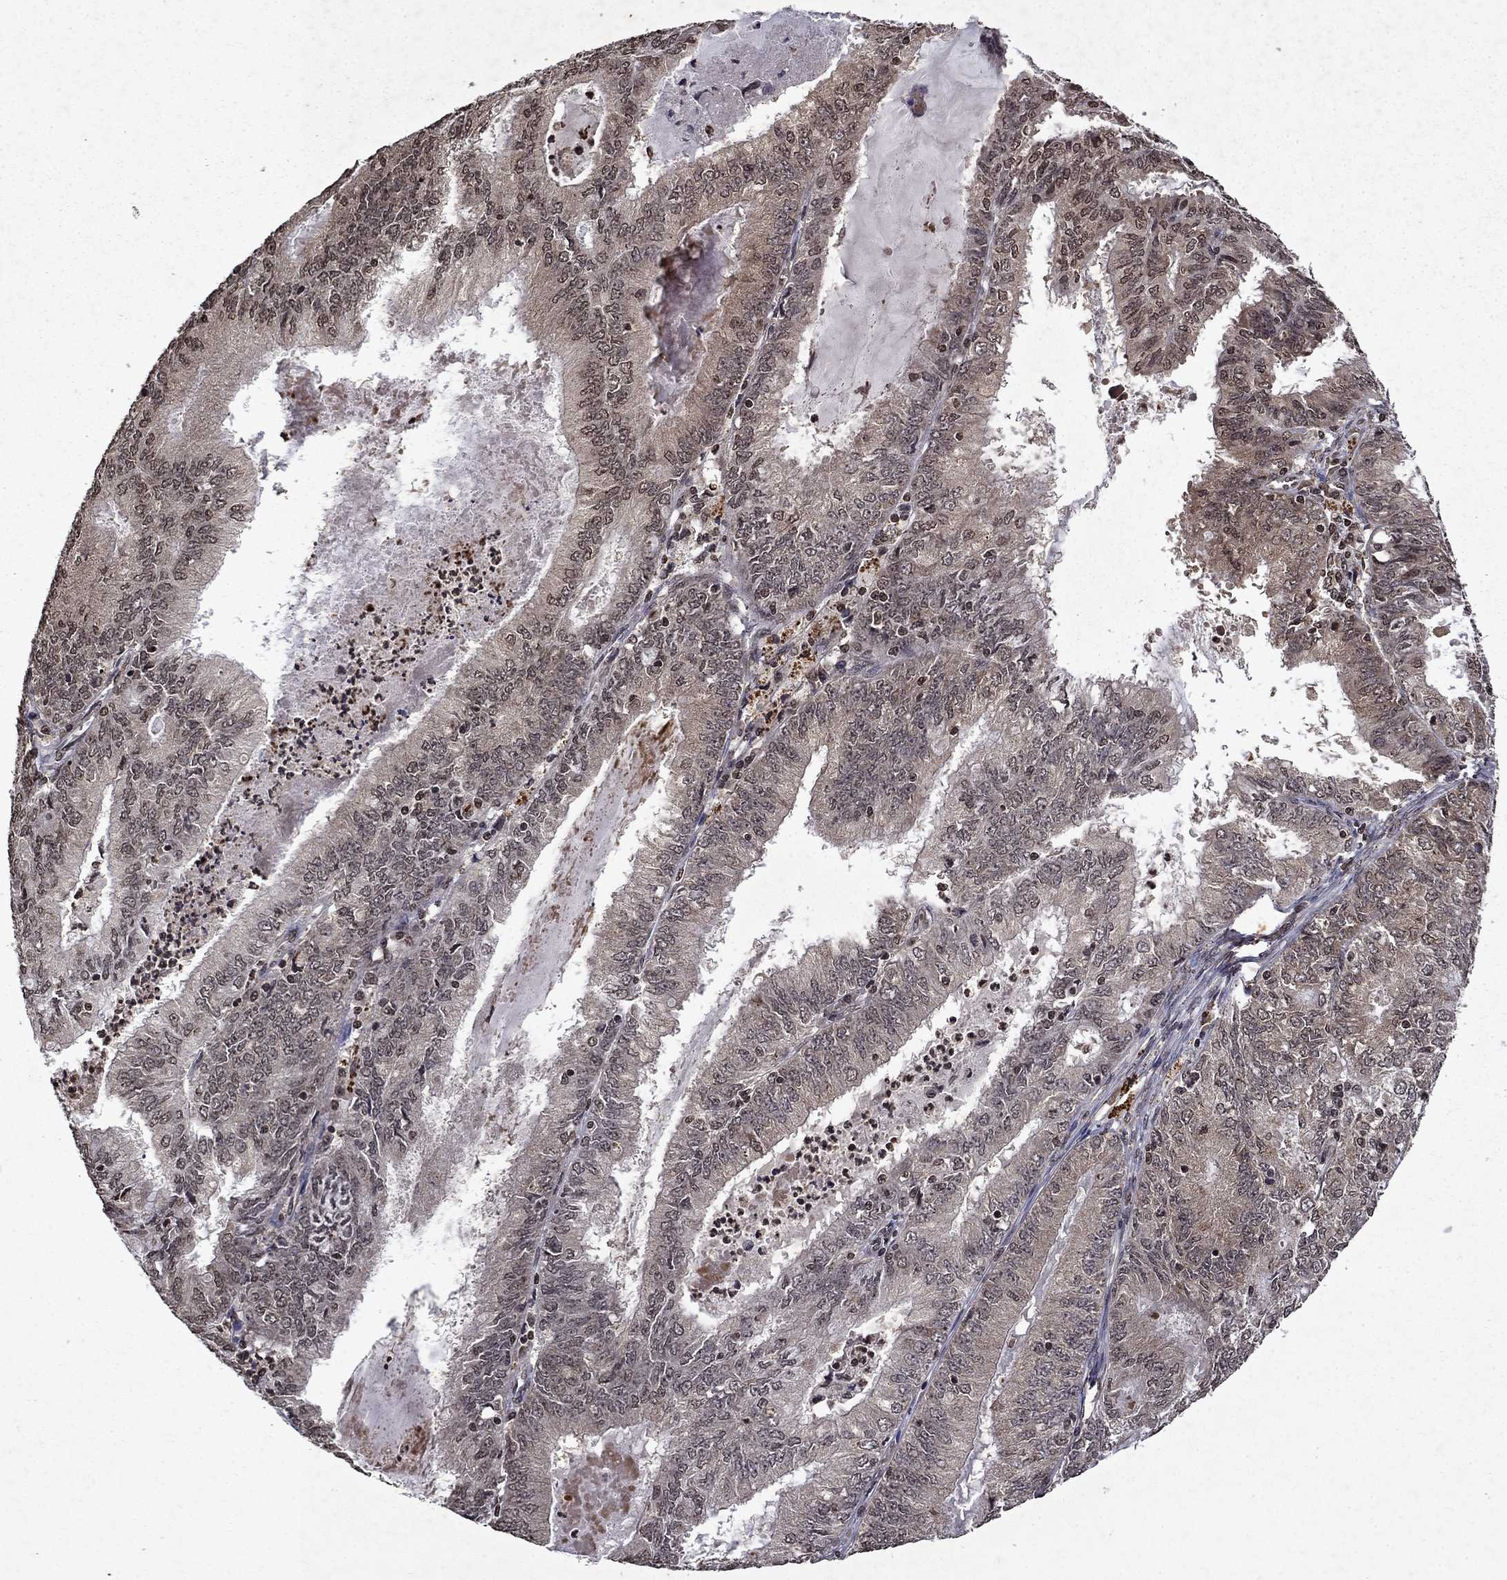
{"staining": {"intensity": "negative", "quantity": "none", "location": "none"}, "tissue": "endometrial cancer", "cell_type": "Tumor cells", "image_type": "cancer", "snomed": [{"axis": "morphology", "description": "Adenocarcinoma, NOS"}, {"axis": "topography", "description": "Endometrium"}], "caption": "The histopathology image displays no significant expression in tumor cells of endometrial cancer (adenocarcinoma).", "gene": "PIN4", "patient": {"sex": "female", "age": 57}}